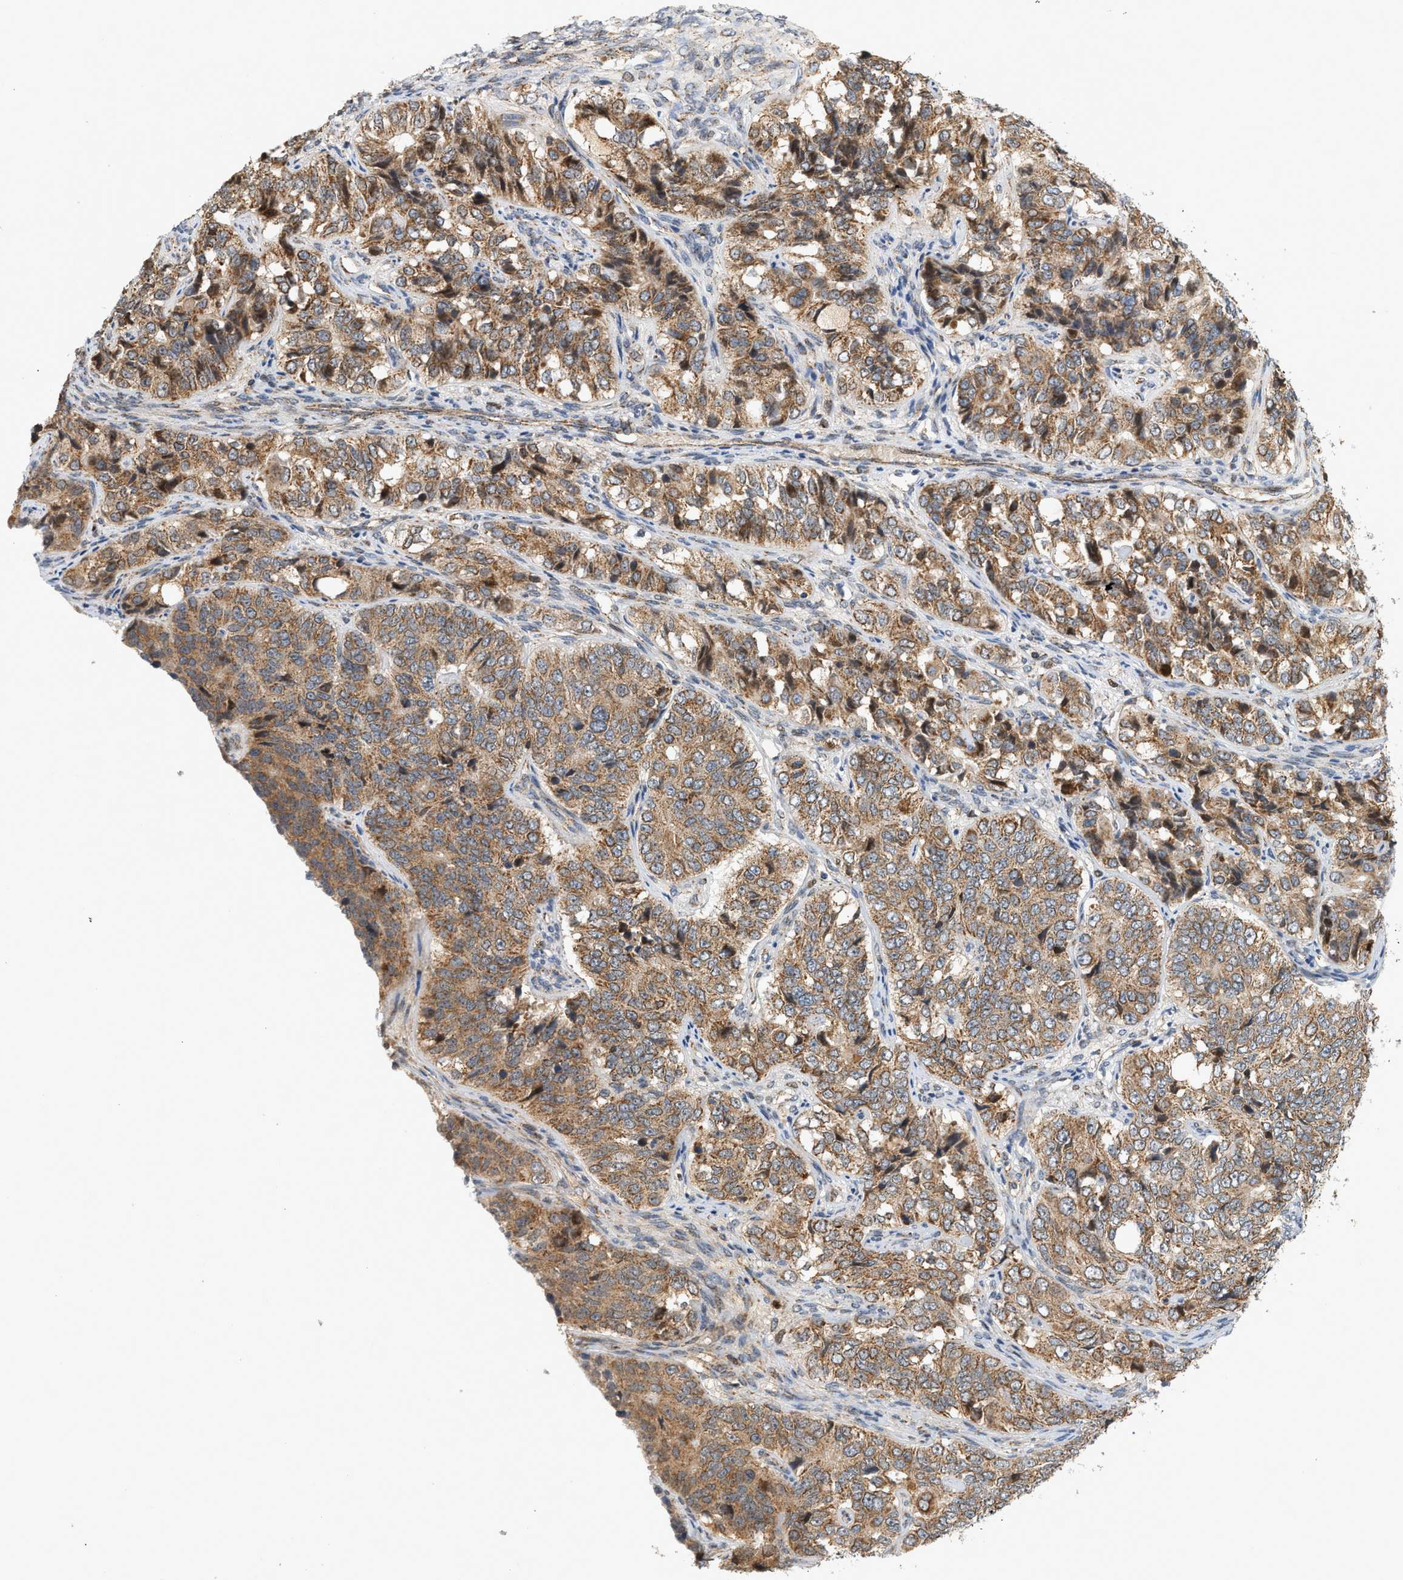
{"staining": {"intensity": "moderate", "quantity": ">75%", "location": "cytoplasmic/membranous"}, "tissue": "ovarian cancer", "cell_type": "Tumor cells", "image_type": "cancer", "snomed": [{"axis": "morphology", "description": "Carcinoma, endometroid"}, {"axis": "topography", "description": "Ovary"}], "caption": "Ovarian endometroid carcinoma was stained to show a protein in brown. There is medium levels of moderate cytoplasmic/membranous positivity in approximately >75% of tumor cells. (DAB (3,3'-diaminobenzidine) IHC, brown staining for protein, blue staining for nuclei).", "gene": "MCU", "patient": {"sex": "female", "age": 51}}